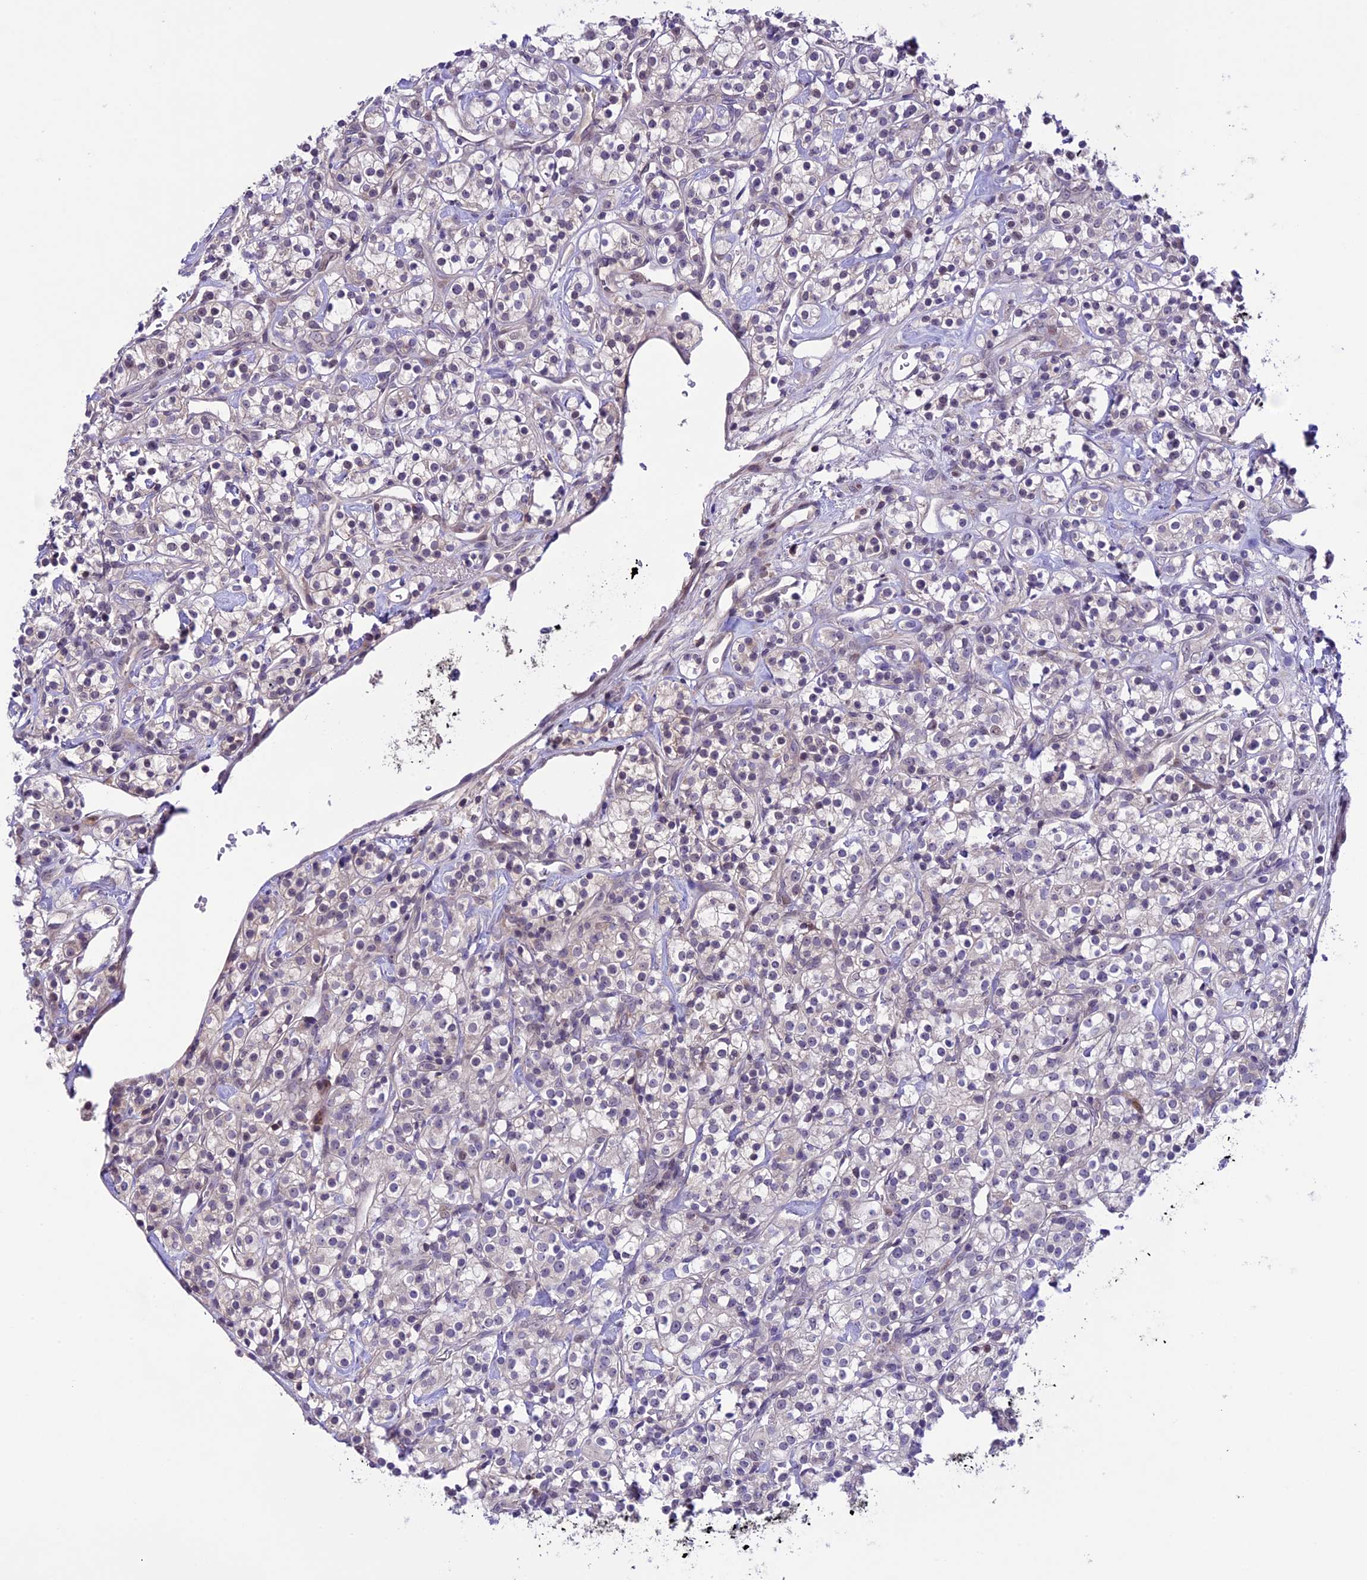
{"staining": {"intensity": "negative", "quantity": "none", "location": "none"}, "tissue": "renal cancer", "cell_type": "Tumor cells", "image_type": "cancer", "snomed": [{"axis": "morphology", "description": "Adenocarcinoma, NOS"}, {"axis": "topography", "description": "Kidney"}], "caption": "DAB immunohistochemical staining of human renal cancer (adenocarcinoma) displays no significant positivity in tumor cells.", "gene": "XKR7", "patient": {"sex": "male", "age": 77}}